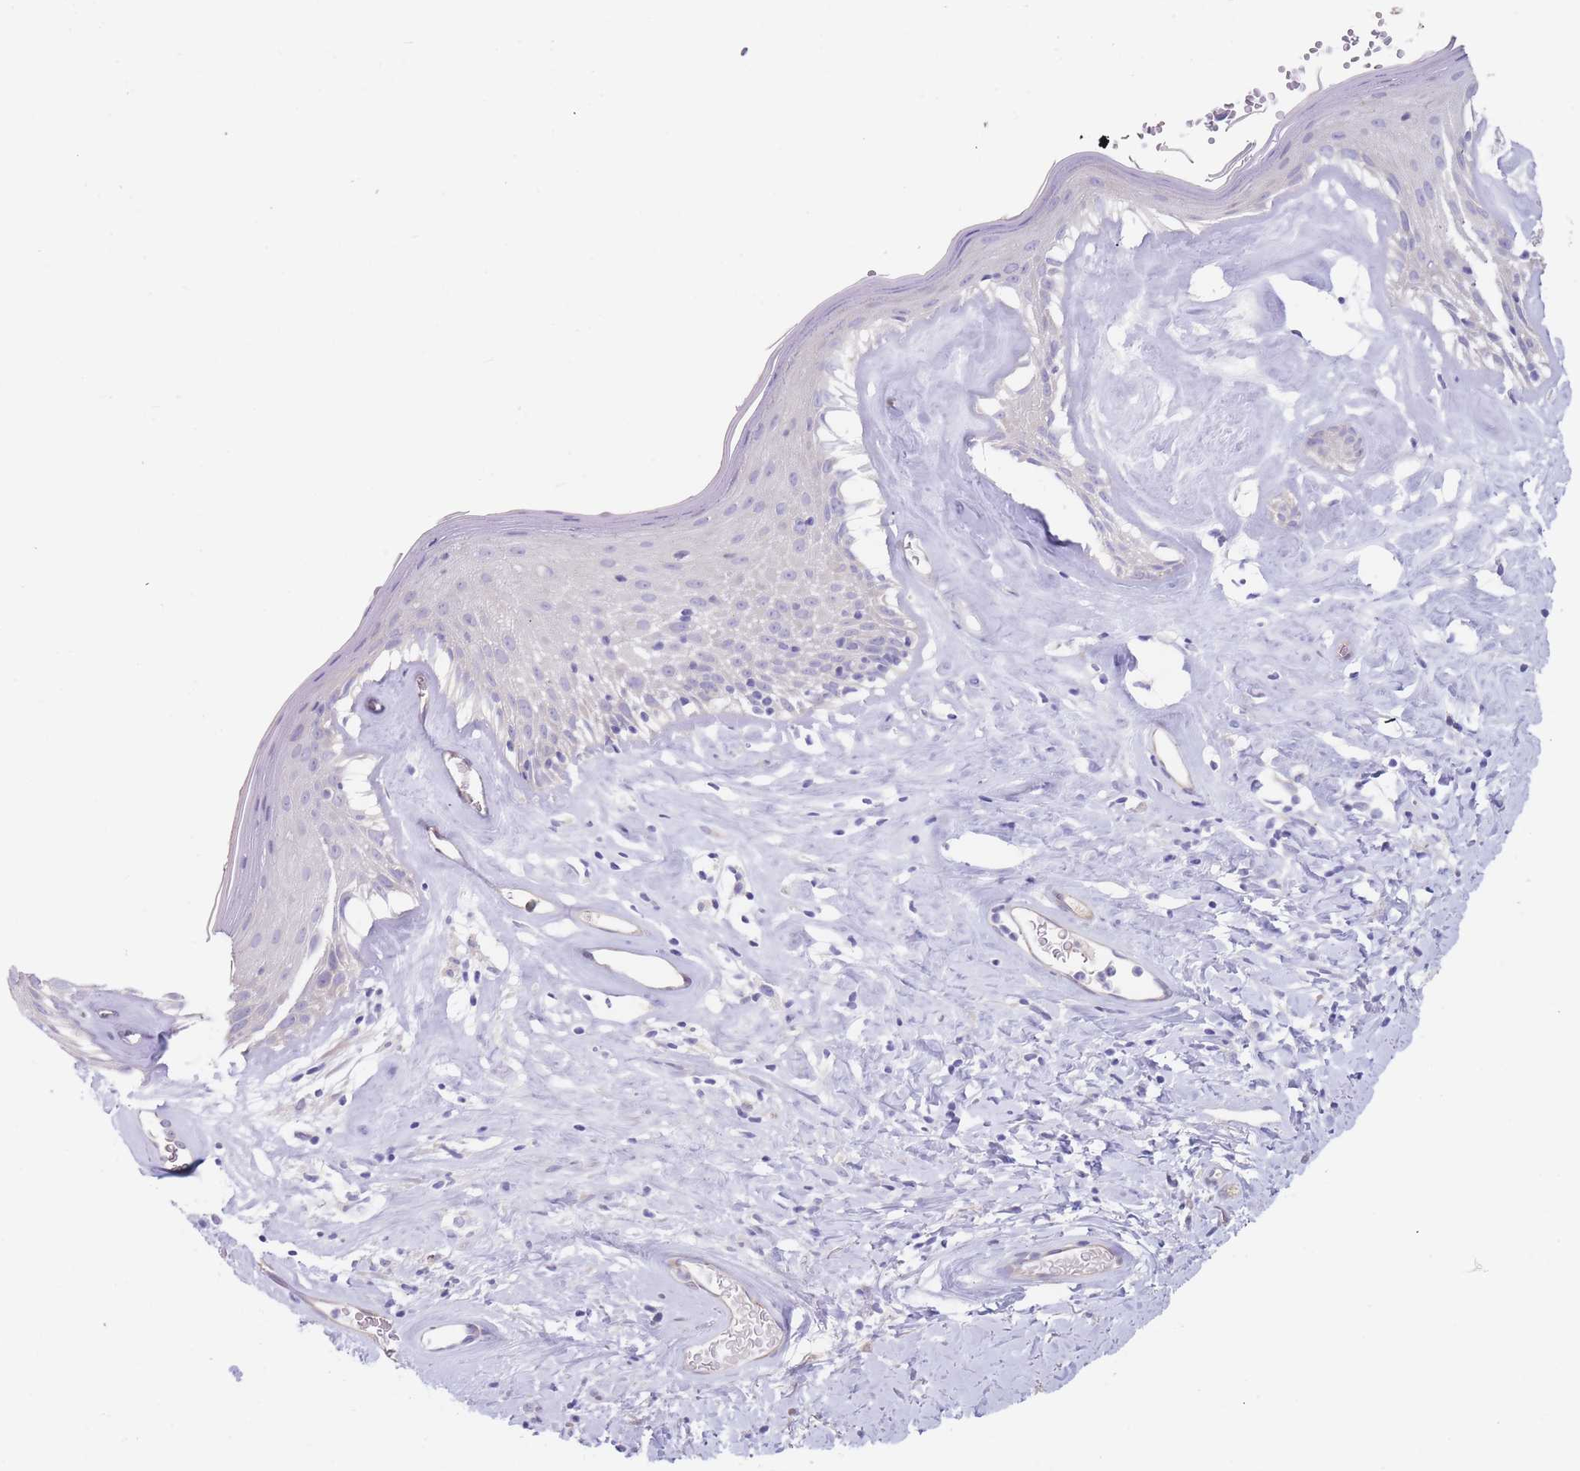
{"staining": {"intensity": "negative", "quantity": "none", "location": "none"}, "tissue": "skin", "cell_type": "Epidermal cells", "image_type": "normal", "snomed": [{"axis": "morphology", "description": "Normal tissue, NOS"}, {"axis": "morphology", "description": "Inflammation, NOS"}, {"axis": "topography", "description": "Vulva"}], "caption": "DAB immunohistochemical staining of benign skin demonstrates no significant staining in epidermal cells. (DAB (3,3'-diaminobenzidine) IHC with hematoxylin counter stain).", "gene": "ZNF281", "patient": {"sex": "female", "age": 86}}